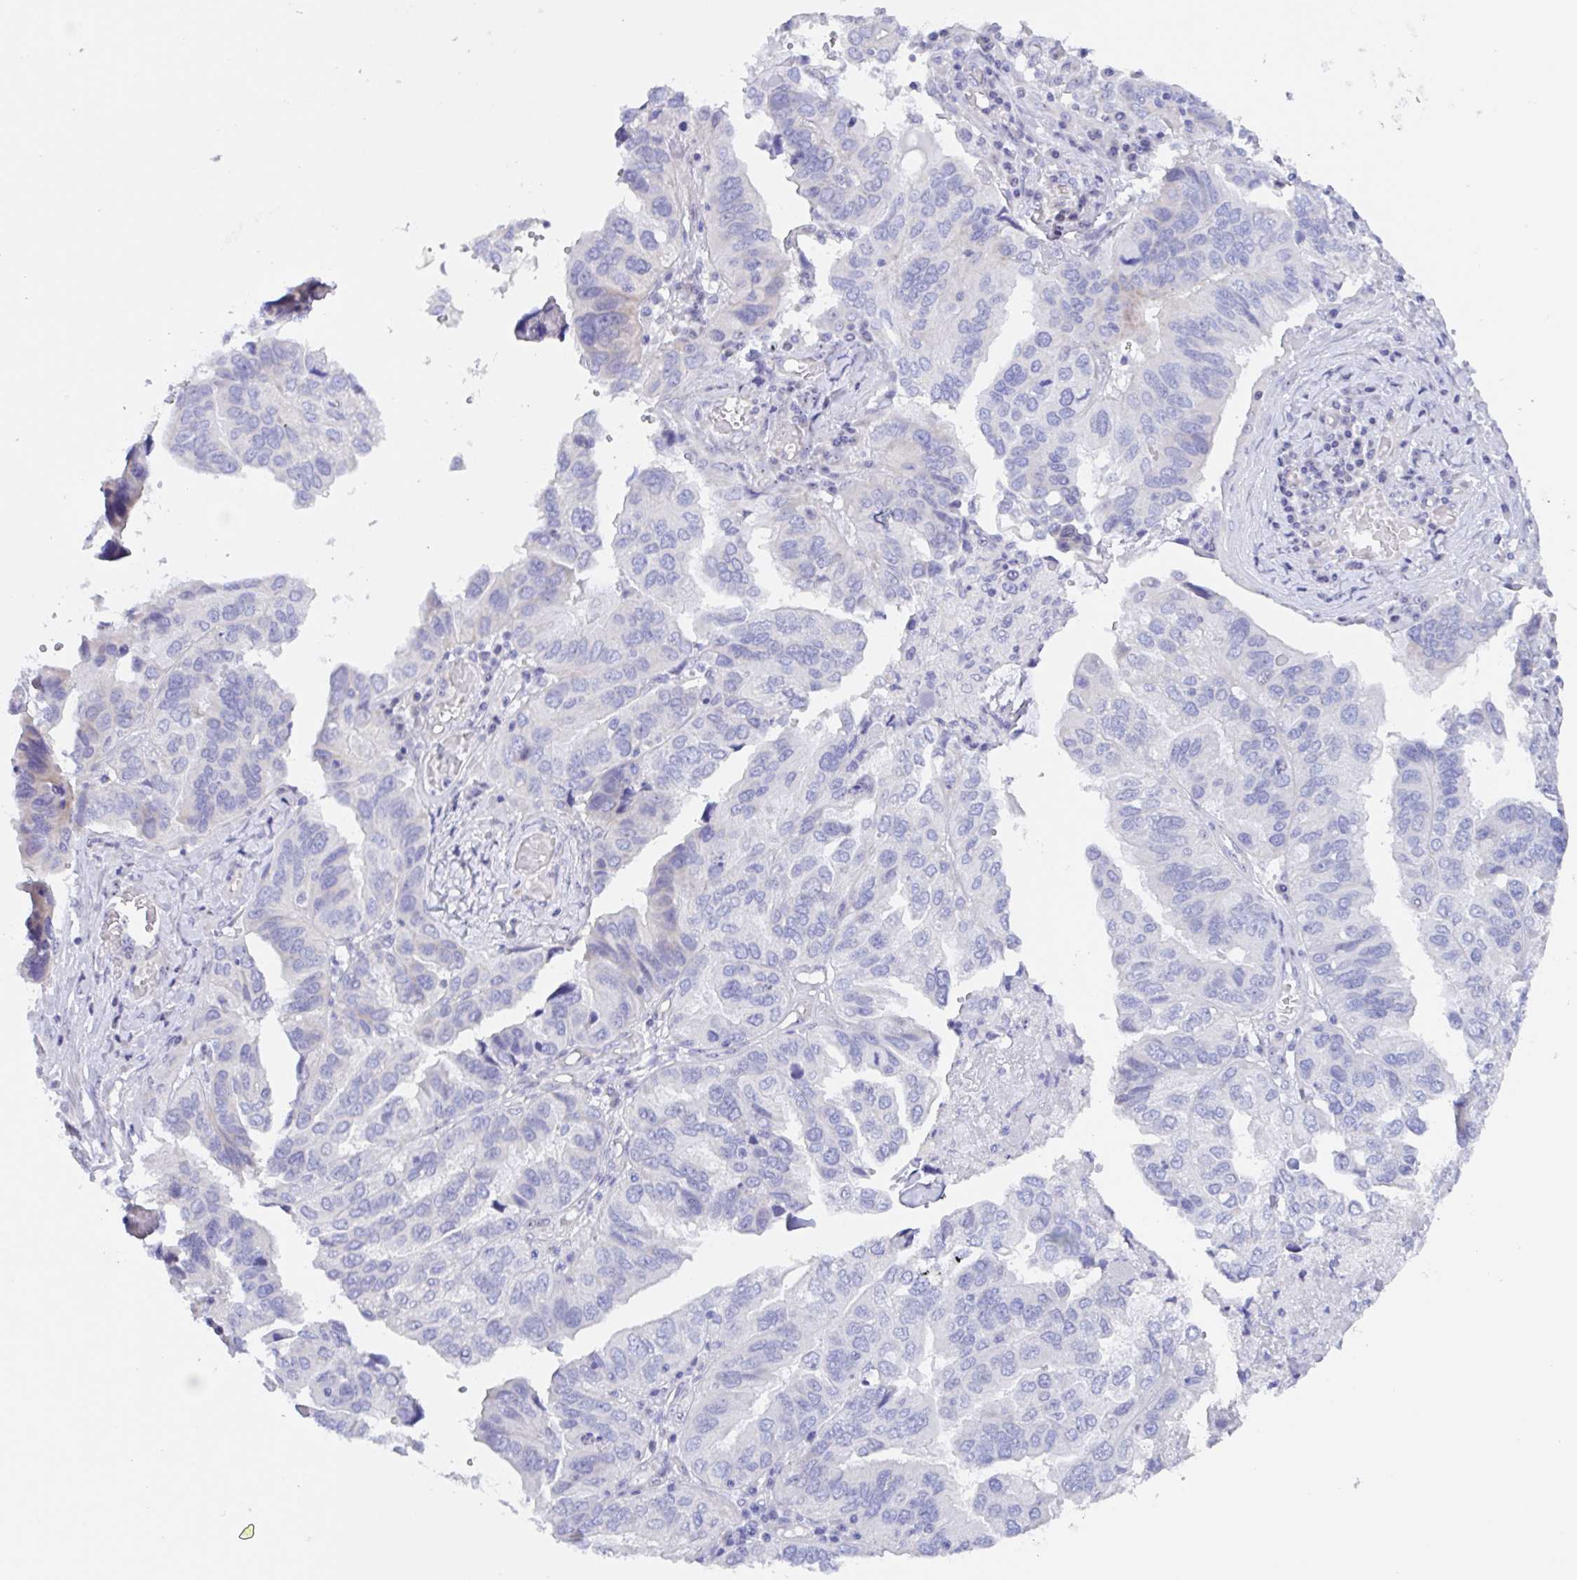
{"staining": {"intensity": "negative", "quantity": "none", "location": "none"}, "tissue": "ovarian cancer", "cell_type": "Tumor cells", "image_type": "cancer", "snomed": [{"axis": "morphology", "description": "Cystadenocarcinoma, serous, NOS"}, {"axis": "topography", "description": "Ovary"}], "caption": "Immunohistochemistry histopathology image of neoplastic tissue: human ovarian cancer stained with DAB demonstrates no significant protein positivity in tumor cells. (DAB (3,3'-diaminobenzidine) immunohistochemistry with hematoxylin counter stain).", "gene": "MUCL3", "patient": {"sex": "female", "age": 79}}